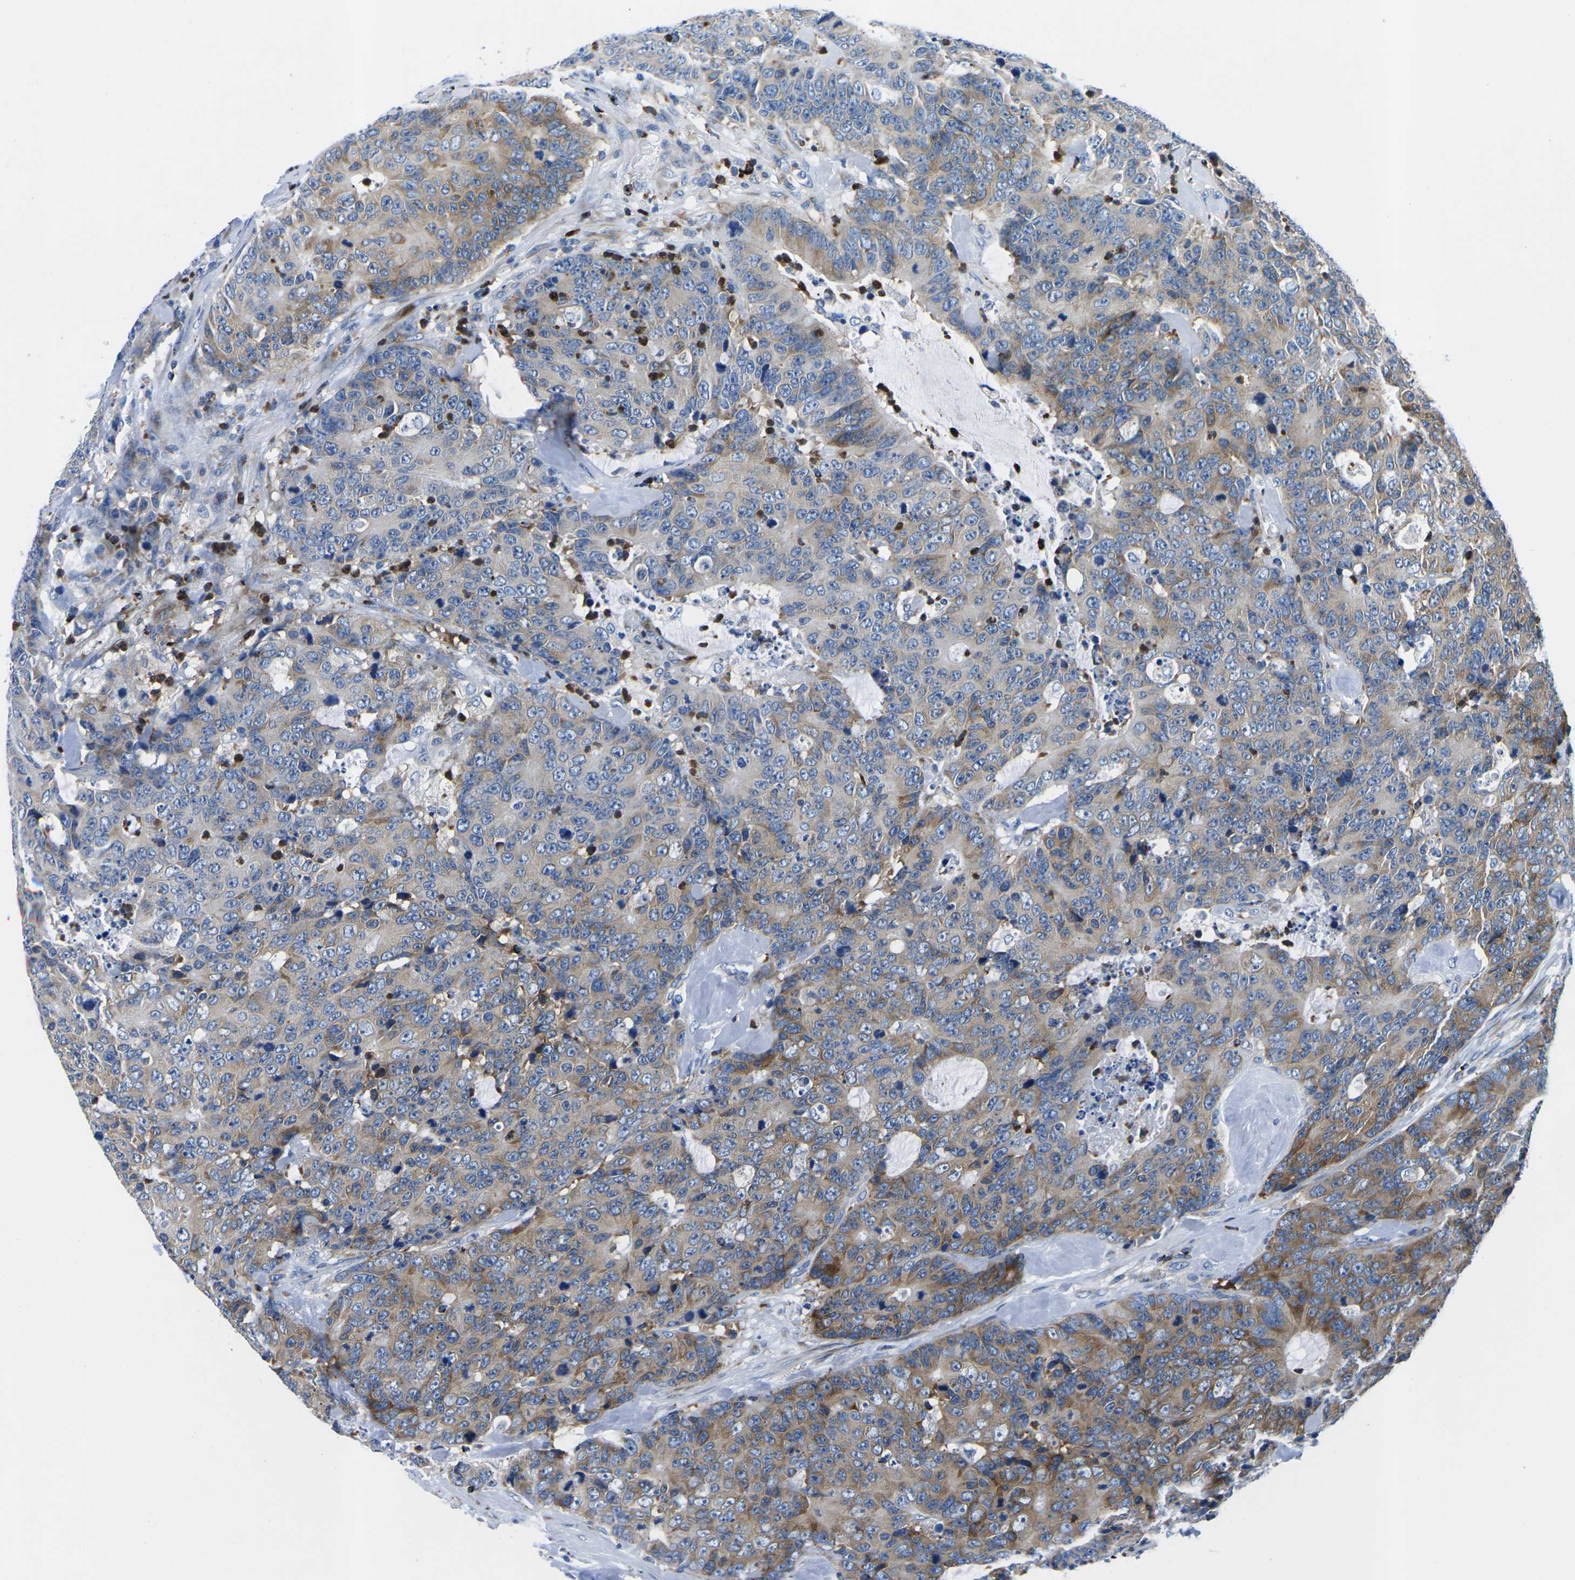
{"staining": {"intensity": "weak", "quantity": ">75%", "location": "cytoplasmic/membranous"}, "tissue": "colorectal cancer", "cell_type": "Tumor cells", "image_type": "cancer", "snomed": [{"axis": "morphology", "description": "Adenocarcinoma, NOS"}, {"axis": "topography", "description": "Colon"}], "caption": "This micrograph displays IHC staining of adenocarcinoma (colorectal), with low weak cytoplasmic/membranous expression in about >75% of tumor cells.", "gene": "MC4R", "patient": {"sex": "female", "age": 86}}